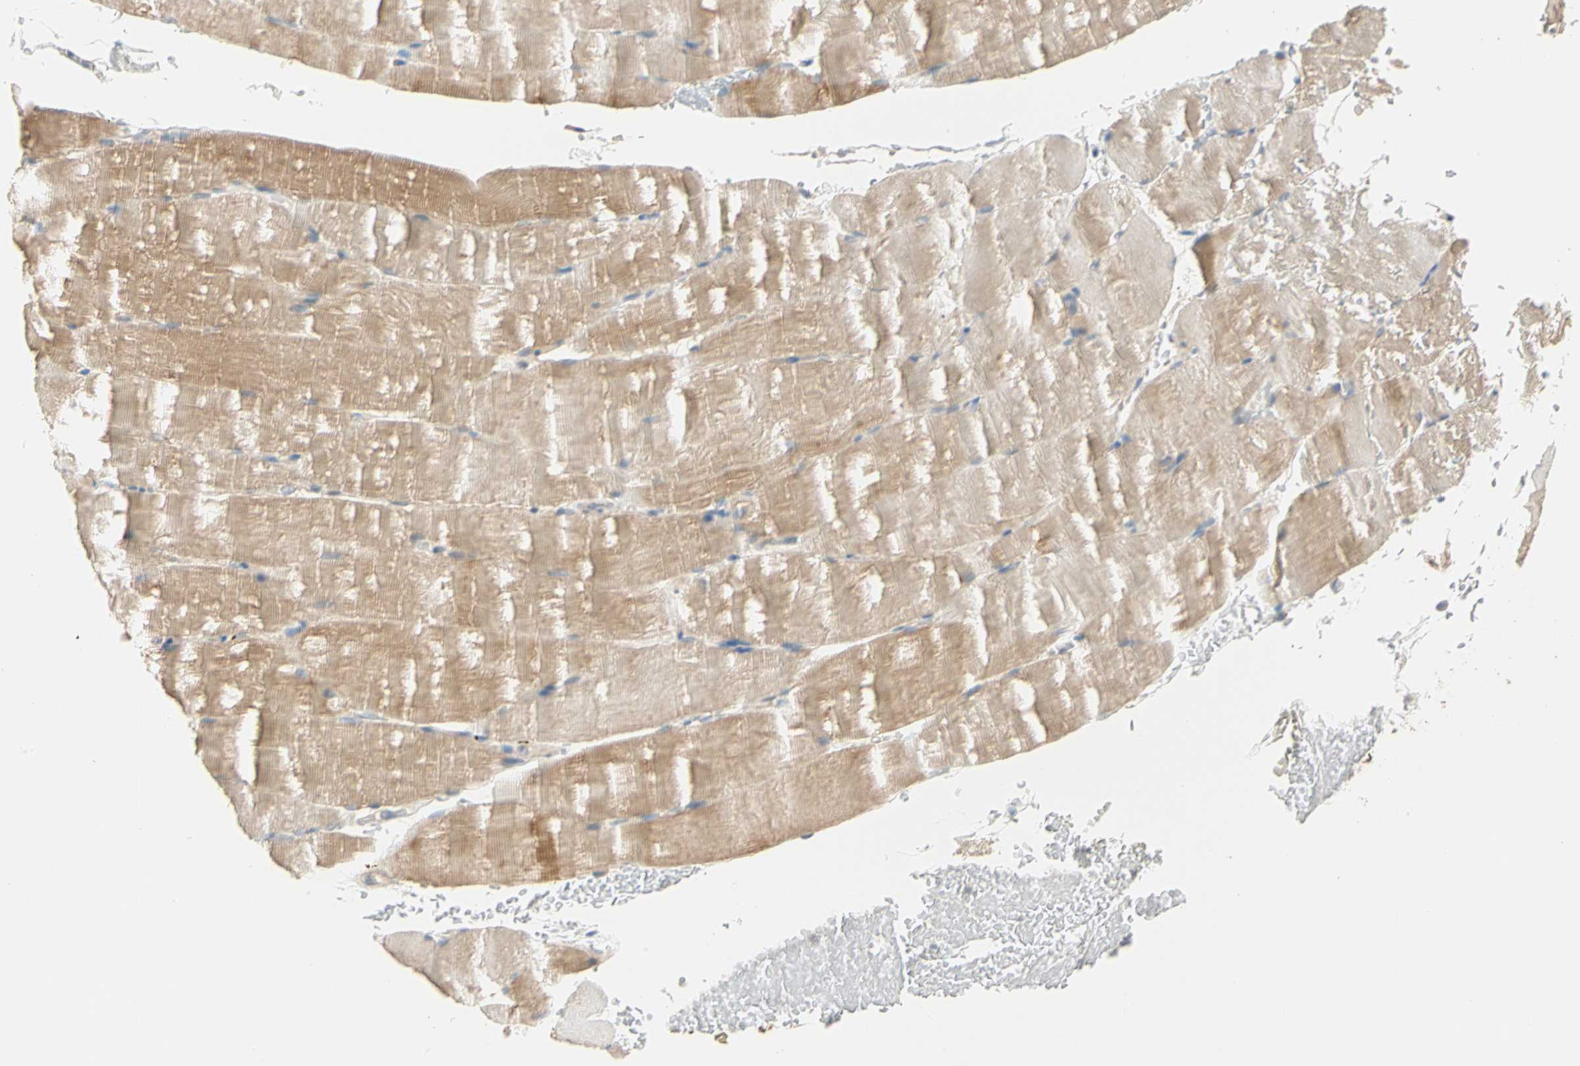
{"staining": {"intensity": "weak", "quantity": "25%-75%", "location": "cytoplasmic/membranous"}, "tissue": "skeletal muscle", "cell_type": "Myocytes", "image_type": "normal", "snomed": [{"axis": "morphology", "description": "Normal tissue, NOS"}, {"axis": "topography", "description": "Skeletal muscle"}, {"axis": "topography", "description": "Parathyroid gland"}], "caption": "DAB immunohistochemical staining of benign human skeletal muscle reveals weak cytoplasmic/membranous protein expression in about 25%-75% of myocytes. The staining was performed using DAB (3,3'-diaminobenzidine), with brown indicating positive protein expression. Nuclei are stained blue with hematoxylin.", "gene": "GPR153", "patient": {"sex": "female", "age": 37}}